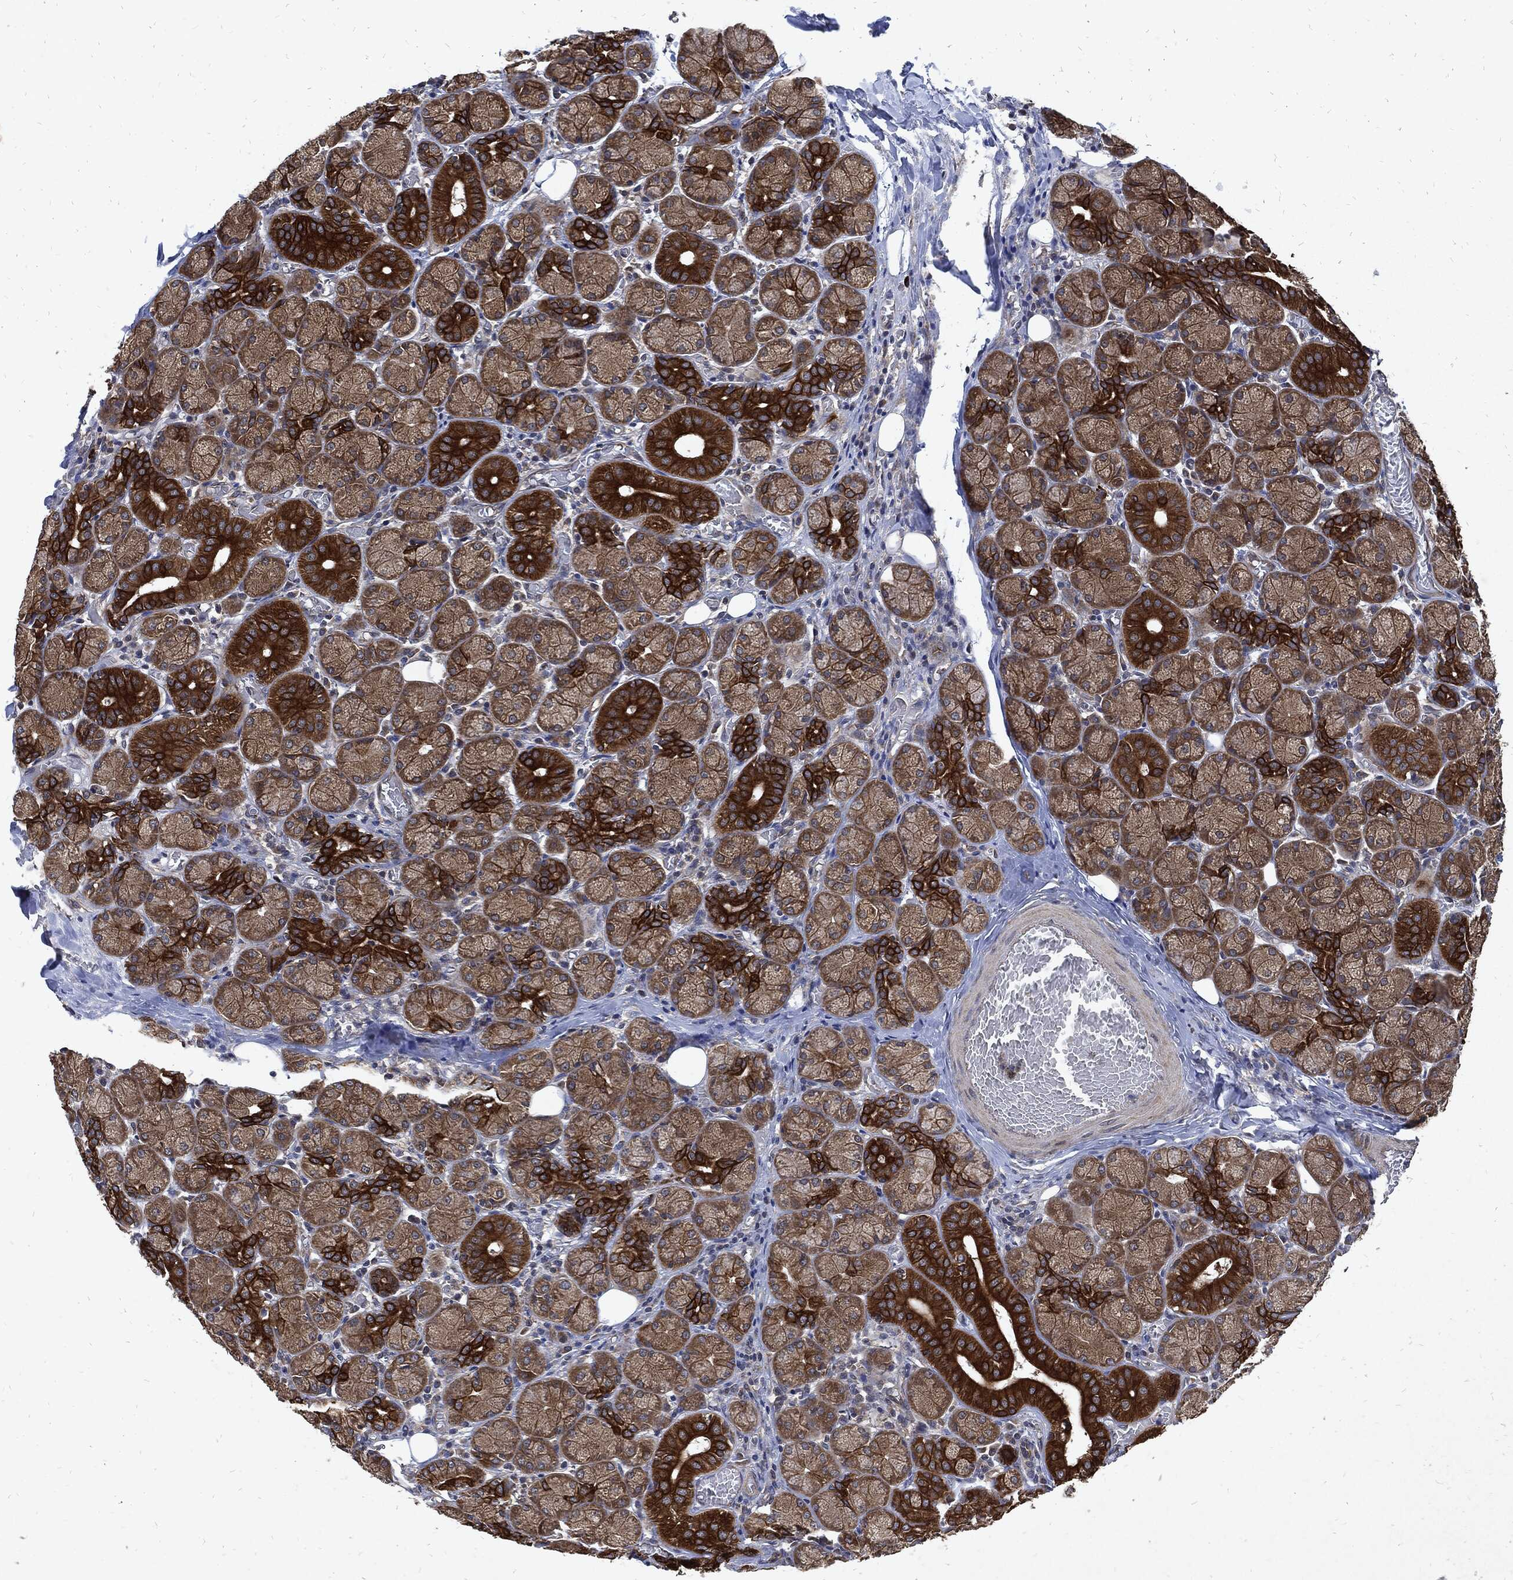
{"staining": {"intensity": "strong", "quantity": "25%-75%", "location": "cytoplasmic/membranous"}, "tissue": "salivary gland", "cell_type": "Glandular cells", "image_type": "normal", "snomed": [{"axis": "morphology", "description": "Normal tissue, NOS"}, {"axis": "topography", "description": "Salivary gland"}, {"axis": "topography", "description": "Peripheral nerve tissue"}], "caption": "Immunohistochemistry of normal salivary gland reveals high levels of strong cytoplasmic/membranous staining in about 25%-75% of glandular cells. Immunohistochemistry (ihc) stains the protein in brown and the nuclei are stained blue.", "gene": "DCTN1", "patient": {"sex": "female", "age": 24}}